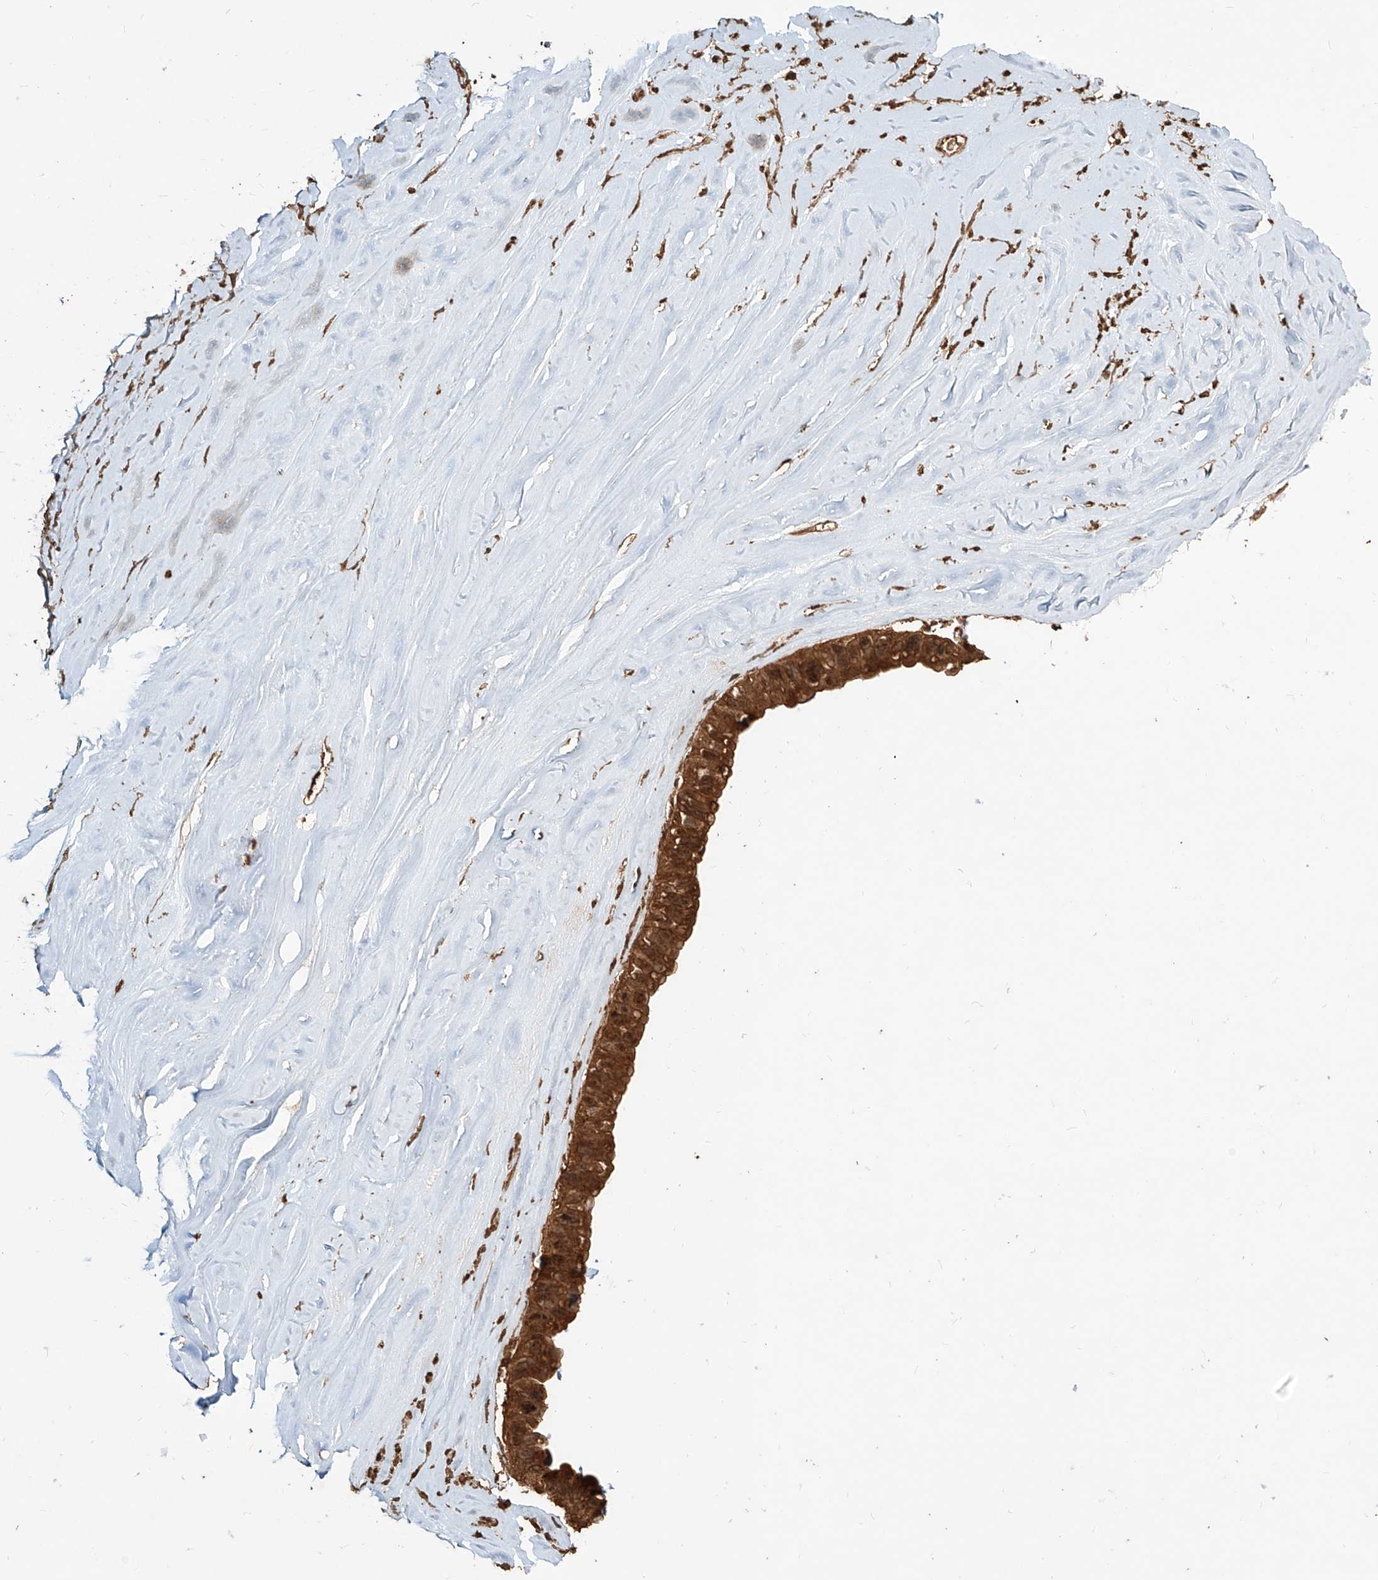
{"staining": {"intensity": "strong", "quantity": ">75%", "location": "cytoplasmic/membranous,nuclear"}, "tissue": "ovarian cancer", "cell_type": "Tumor cells", "image_type": "cancer", "snomed": [{"axis": "morphology", "description": "Cystadenocarcinoma, mucinous, NOS"}, {"axis": "topography", "description": "Ovary"}], "caption": "An image showing strong cytoplasmic/membranous and nuclear expression in about >75% of tumor cells in ovarian mucinous cystadenocarcinoma, as visualized by brown immunohistochemical staining.", "gene": "ZNF660", "patient": {"sex": "female", "age": 61}}